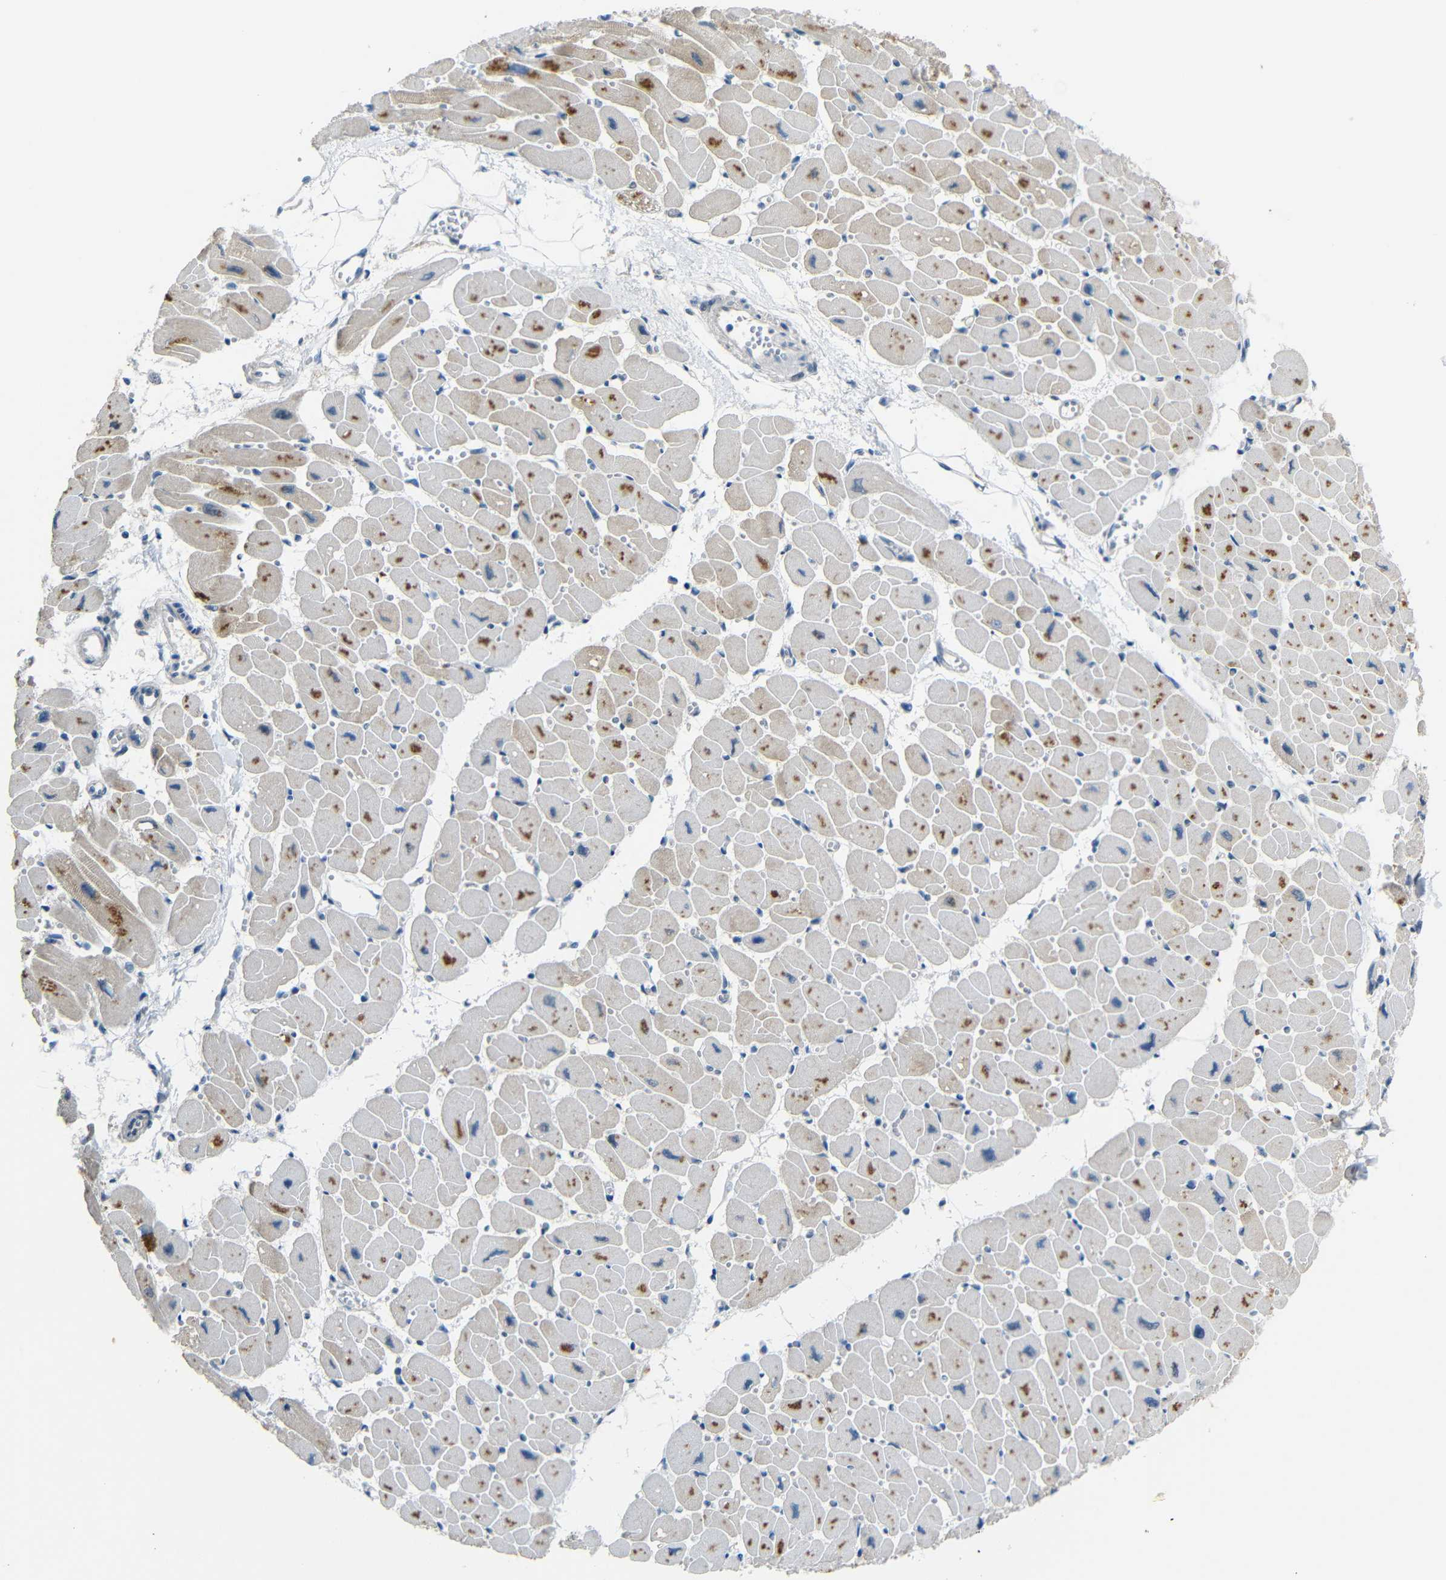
{"staining": {"intensity": "moderate", "quantity": "25%-75%", "location": "cytoplasmic/membranous"}, "tissue": "heart muscle", "cell_type": "Cardiomyocytes", "image_type": "normal", "snomed": [{"axis": "morphology", "description": "Normal tissue, NOS"}, {"axis": "topography", "description": "Heart"}], "caption": "Immunohistochemical staining of benign heart muscle reveals moderate cytoplasmic/membranous protein staining in about 25%-75% of cardiomyocytes. (Stains: DAB in brown, nuclei in blue, Microscopy: brightfield microscopy at high magnification).", "gene": "GPR158", "patient": {"sex": "female", "age": 54}}